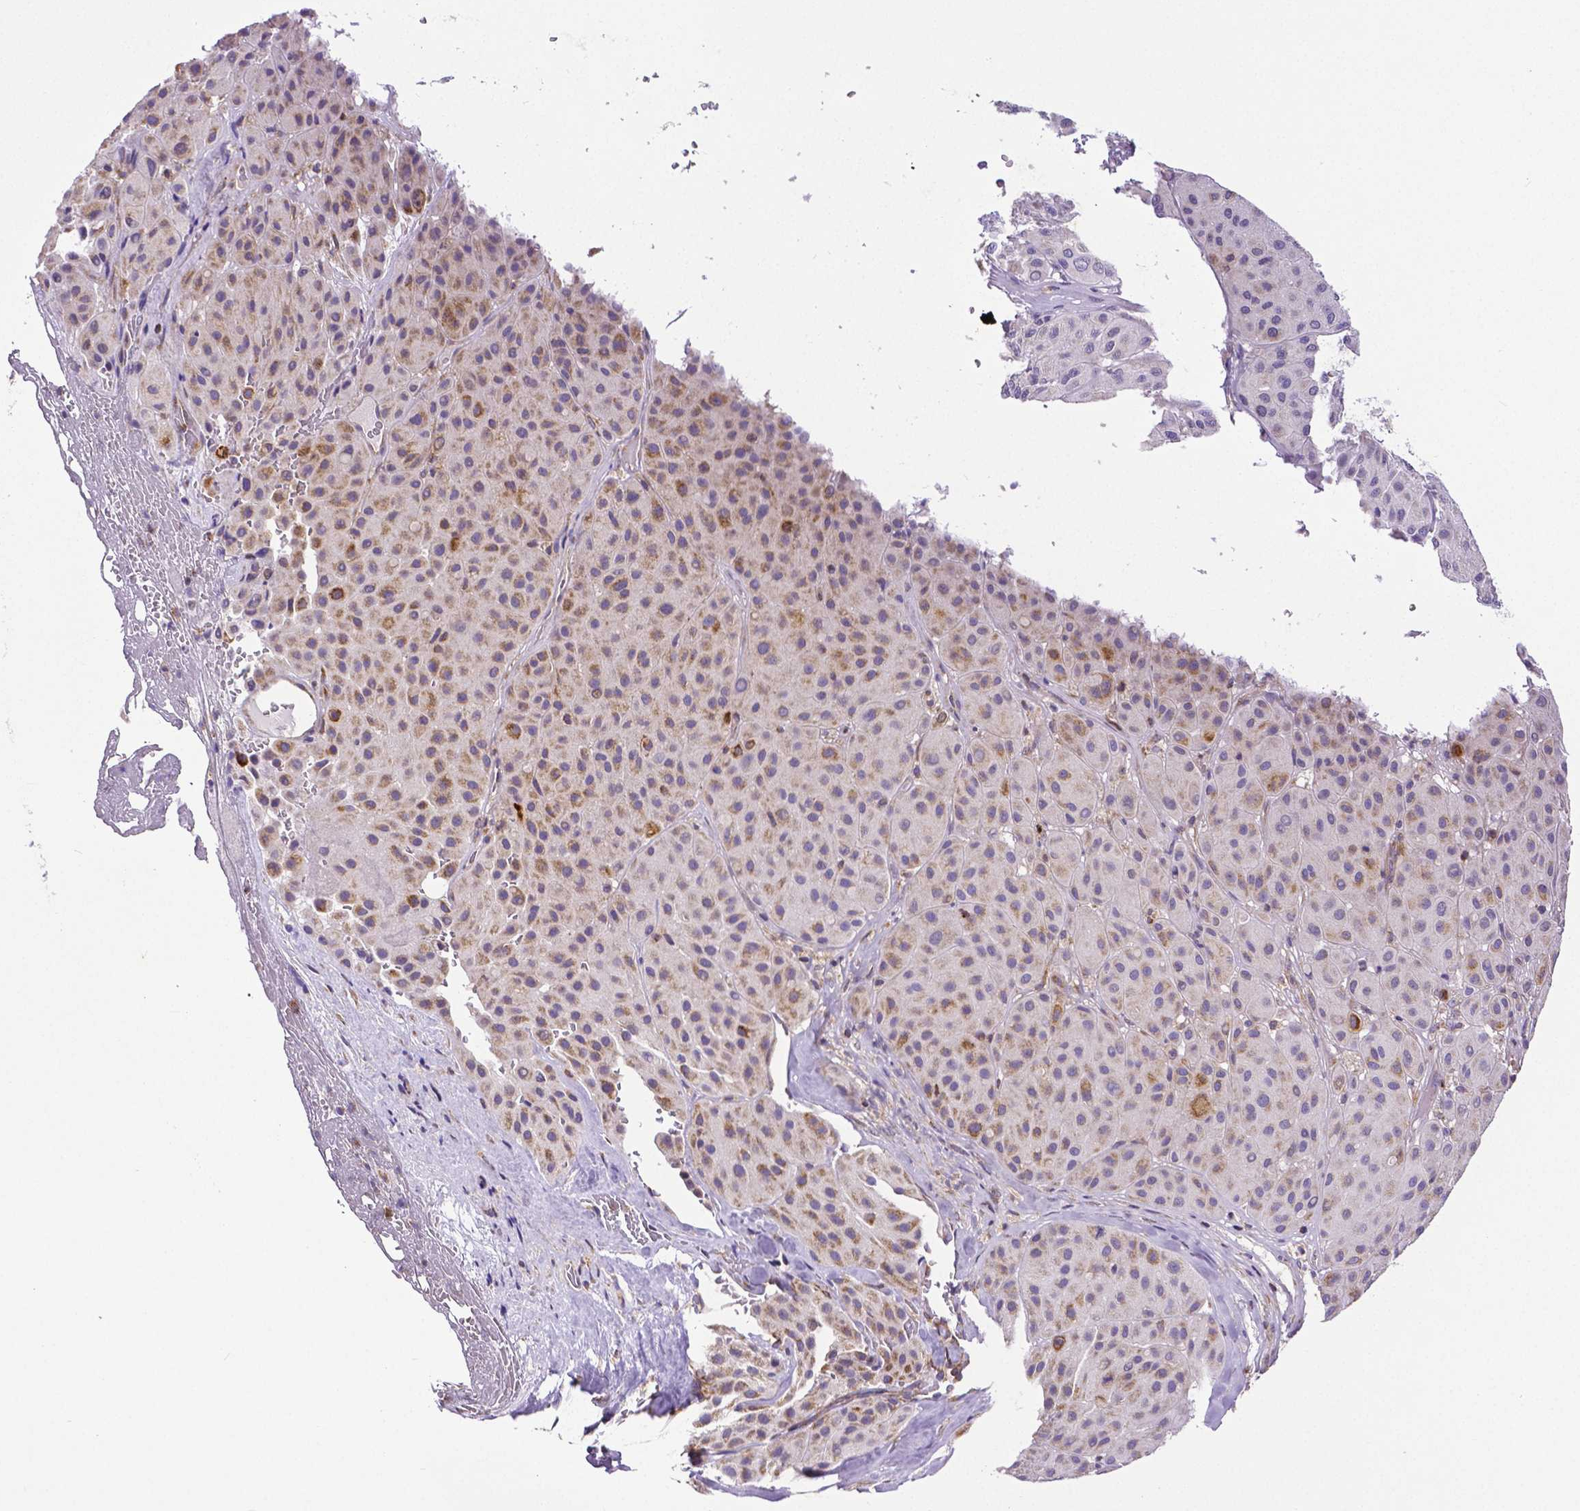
{"staining": {"intensity": "weak", "quantity": ">75%", "location": "cytoplasmic/membranous"}, "tissue": "melanoma", "cell_type": "Tumor cells", "image_type": "cancer", "snomed": [{"axis": "morphology", "description": "Malignant melanoma, Metastatic site"}, {"axis": "topography", "description": "Smooth muscle"}], "caption": "Protein expression analysis of malignant melanoma (metastatic site) reveals weak cytoplasmic/membranous staining in approximately >75% of tumor cells. (brown staining indicates protein expression, while blue staining denotes nuclei).", "gene": "MCL1", "patient": {"sex": "male", "age": 41}}